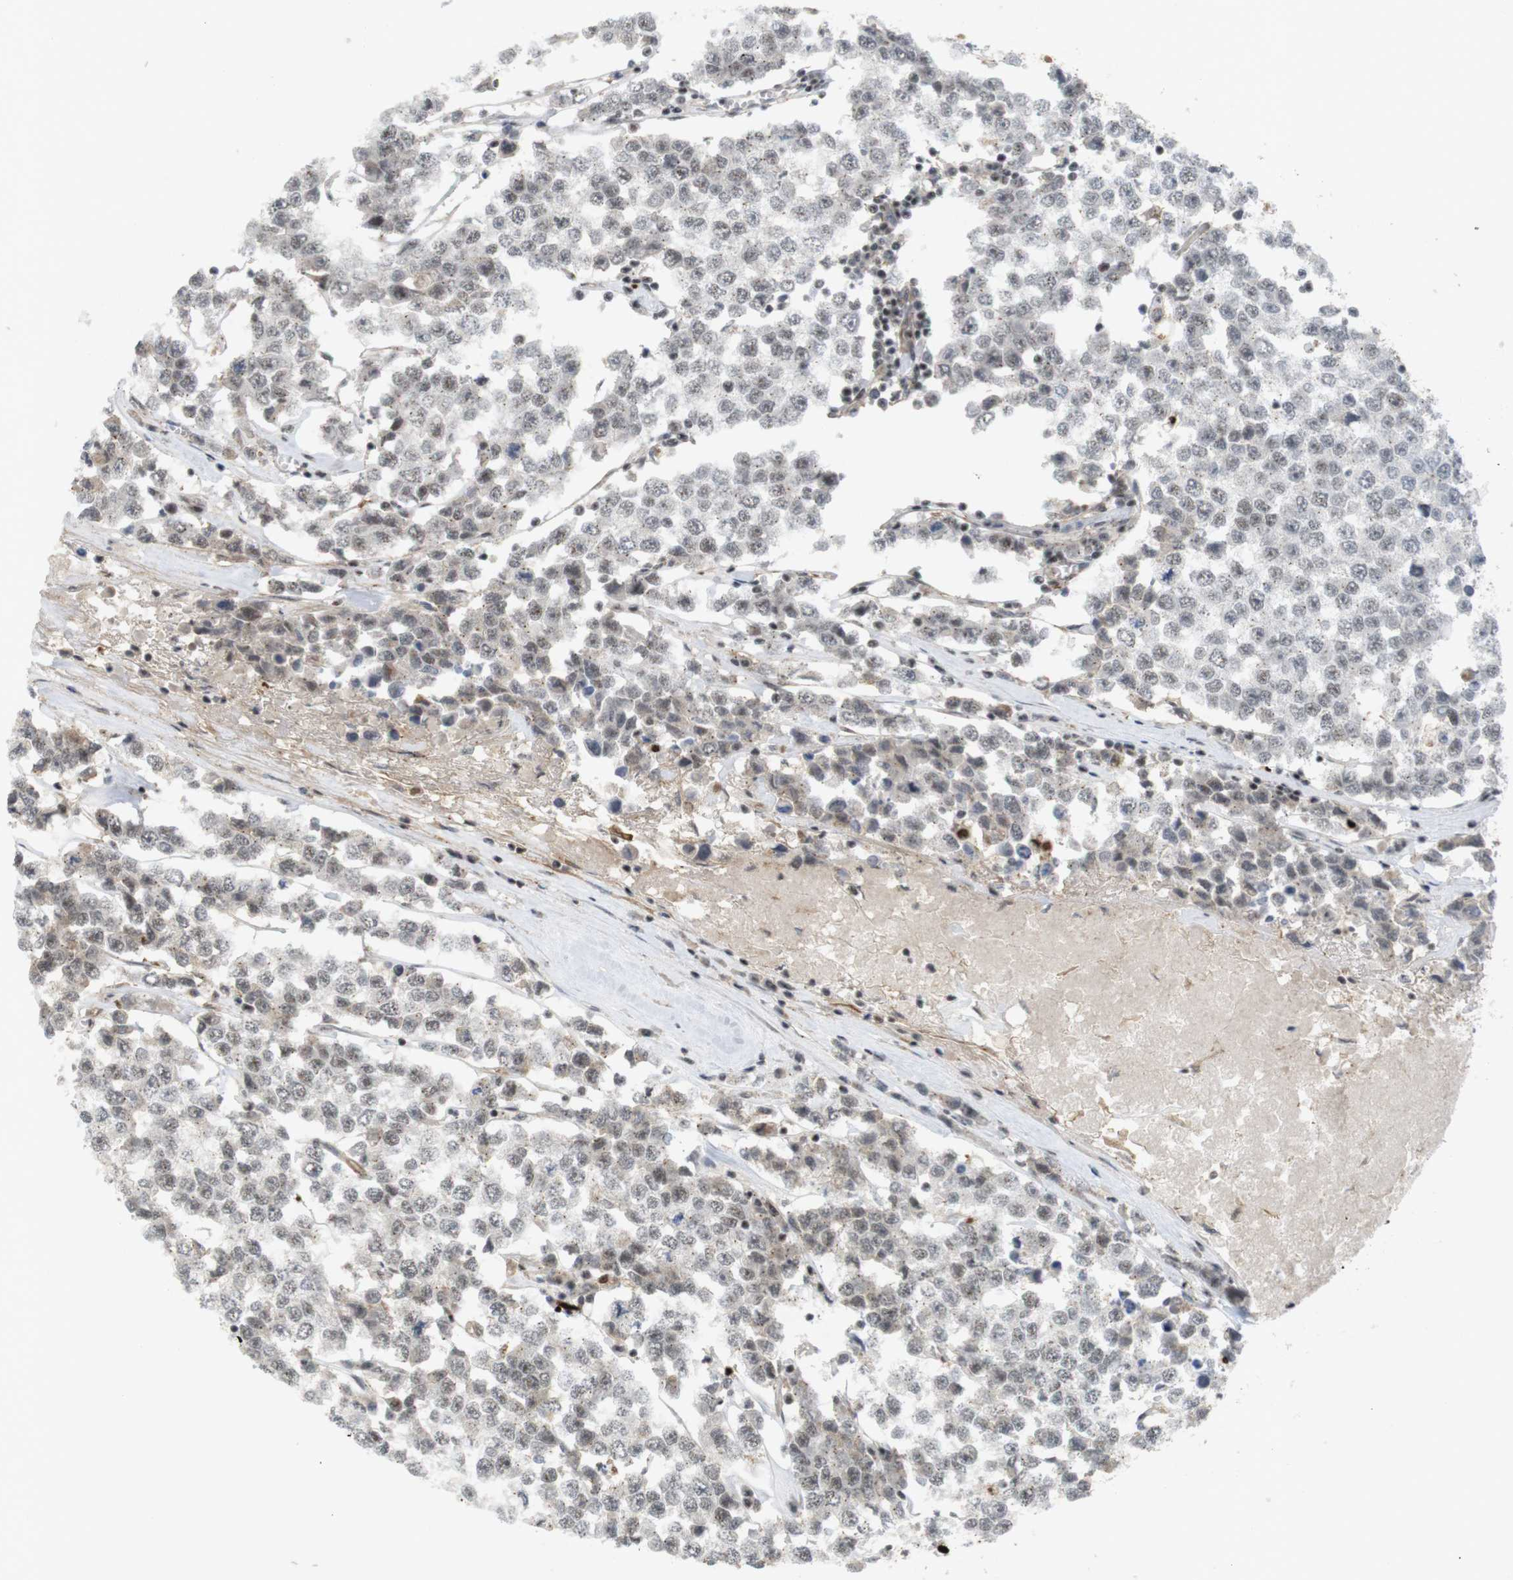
{"staining": {"intensity": "weak", "quantity": "25%-75%", "location": "nuclear"}, "tissue": "testis cancer", "cell_type": "Tumor cells", "image_type": "cancer", "snomed": [{"axis": "morphology", "description": "Seminoma, NOS"}, {"axis": "morphology", "description": "Carcinoma, Embryonal, NOS"}, {"axis": "topography", "description": "Testis"}], "caption": "Testis cancer (seminoma) tissue exhibits weak nuclear staining in about 25%-75% of tumor cells, visualized by immunohistochemistry.", "gene": "SP2", "patient": {"sex": "male", "age": 52}}